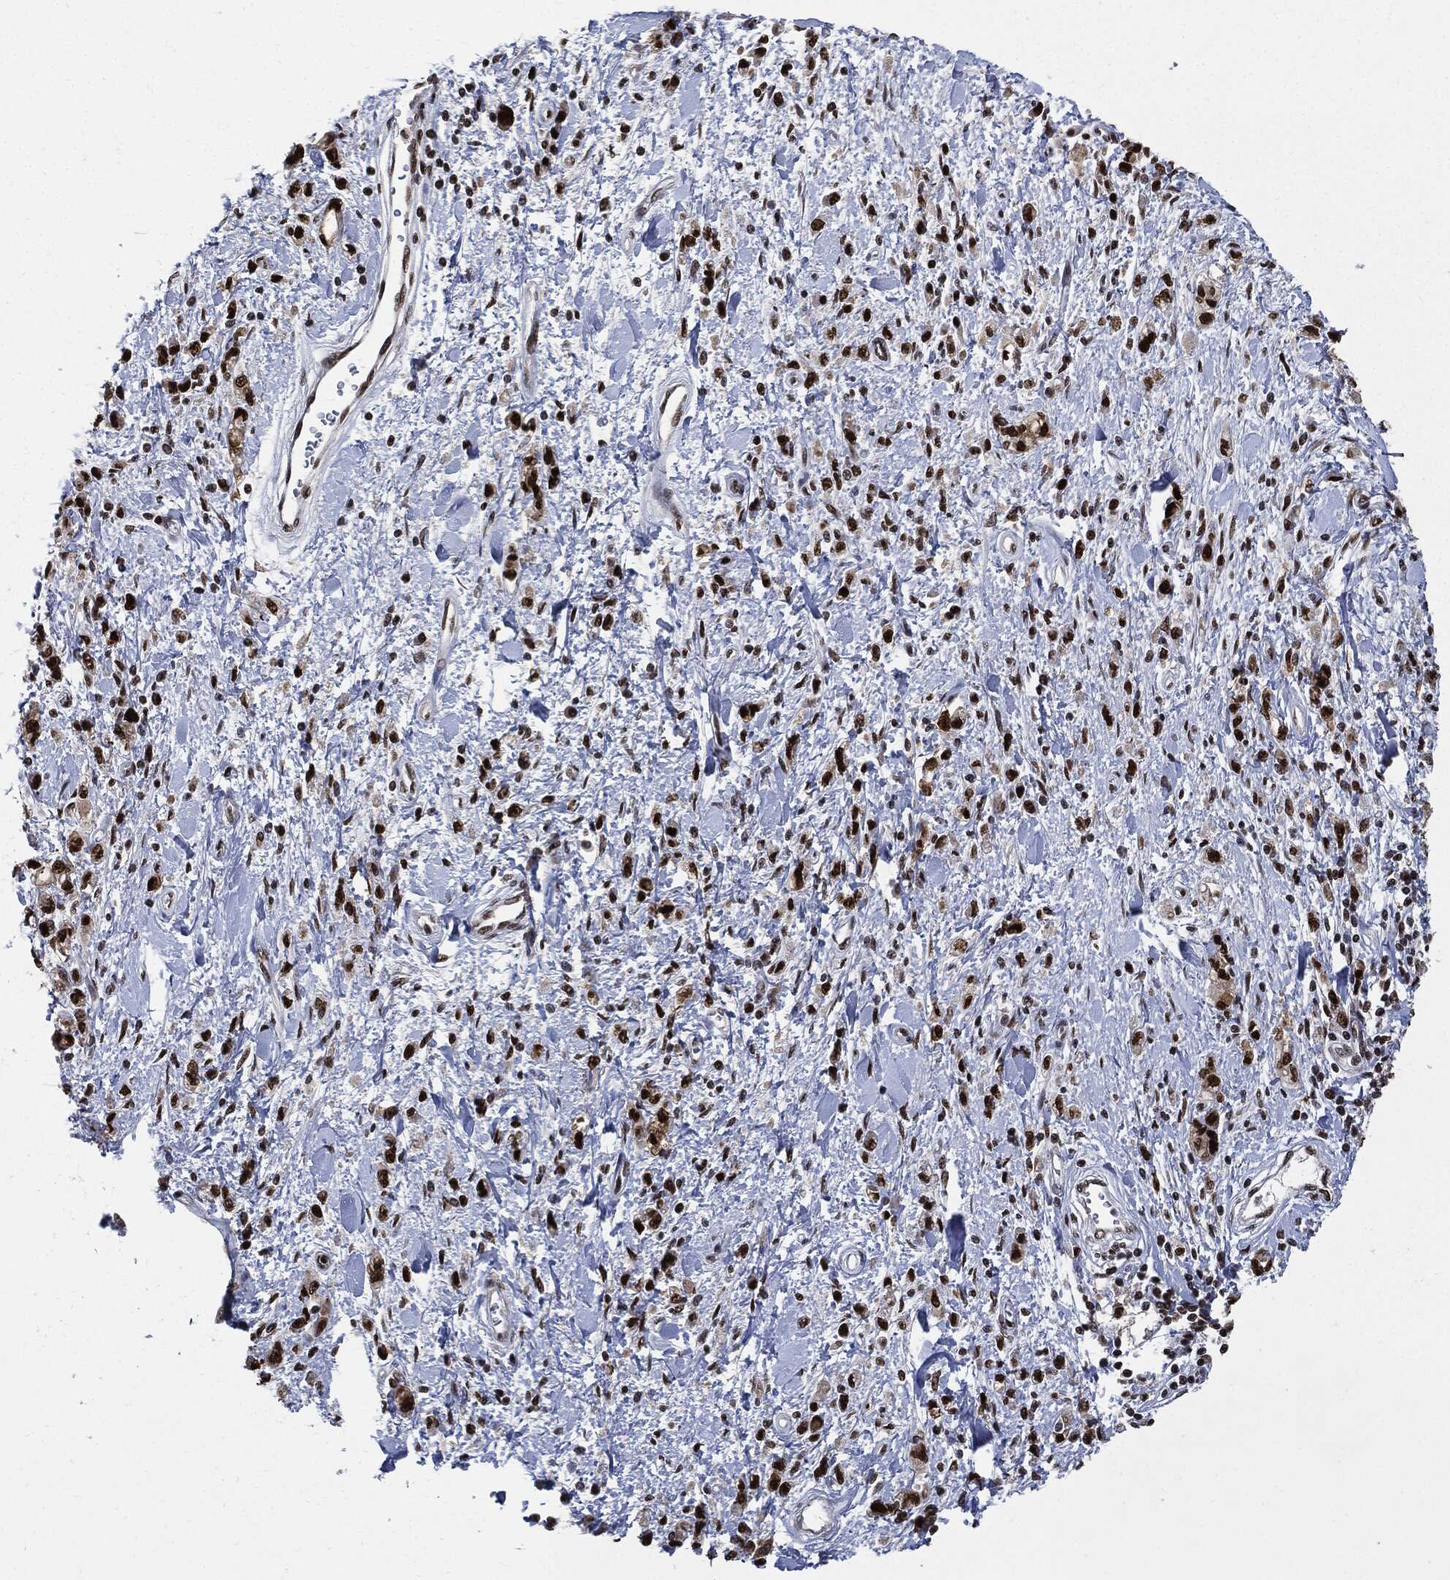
{"staining": {"intensity": "strong", "quantity": ">75%", "location": "nuclear"}, "tissue": "stomach cancer", "cell_type": "Tumor cells", "image_type": "cancer", "snomed": [{"axis": "morphology", "description": "Adenocarcinoma, NOS"}, {"axis": "topography", "description": "Stomach"}], "caption": "Strong nuclear expression for a protein is seen in about >75% of tumor cells of stomach cancer using immunohistochemistry (IHC).", "gene": "PCNA", "patient": {"sex": "male", "age": 77}}